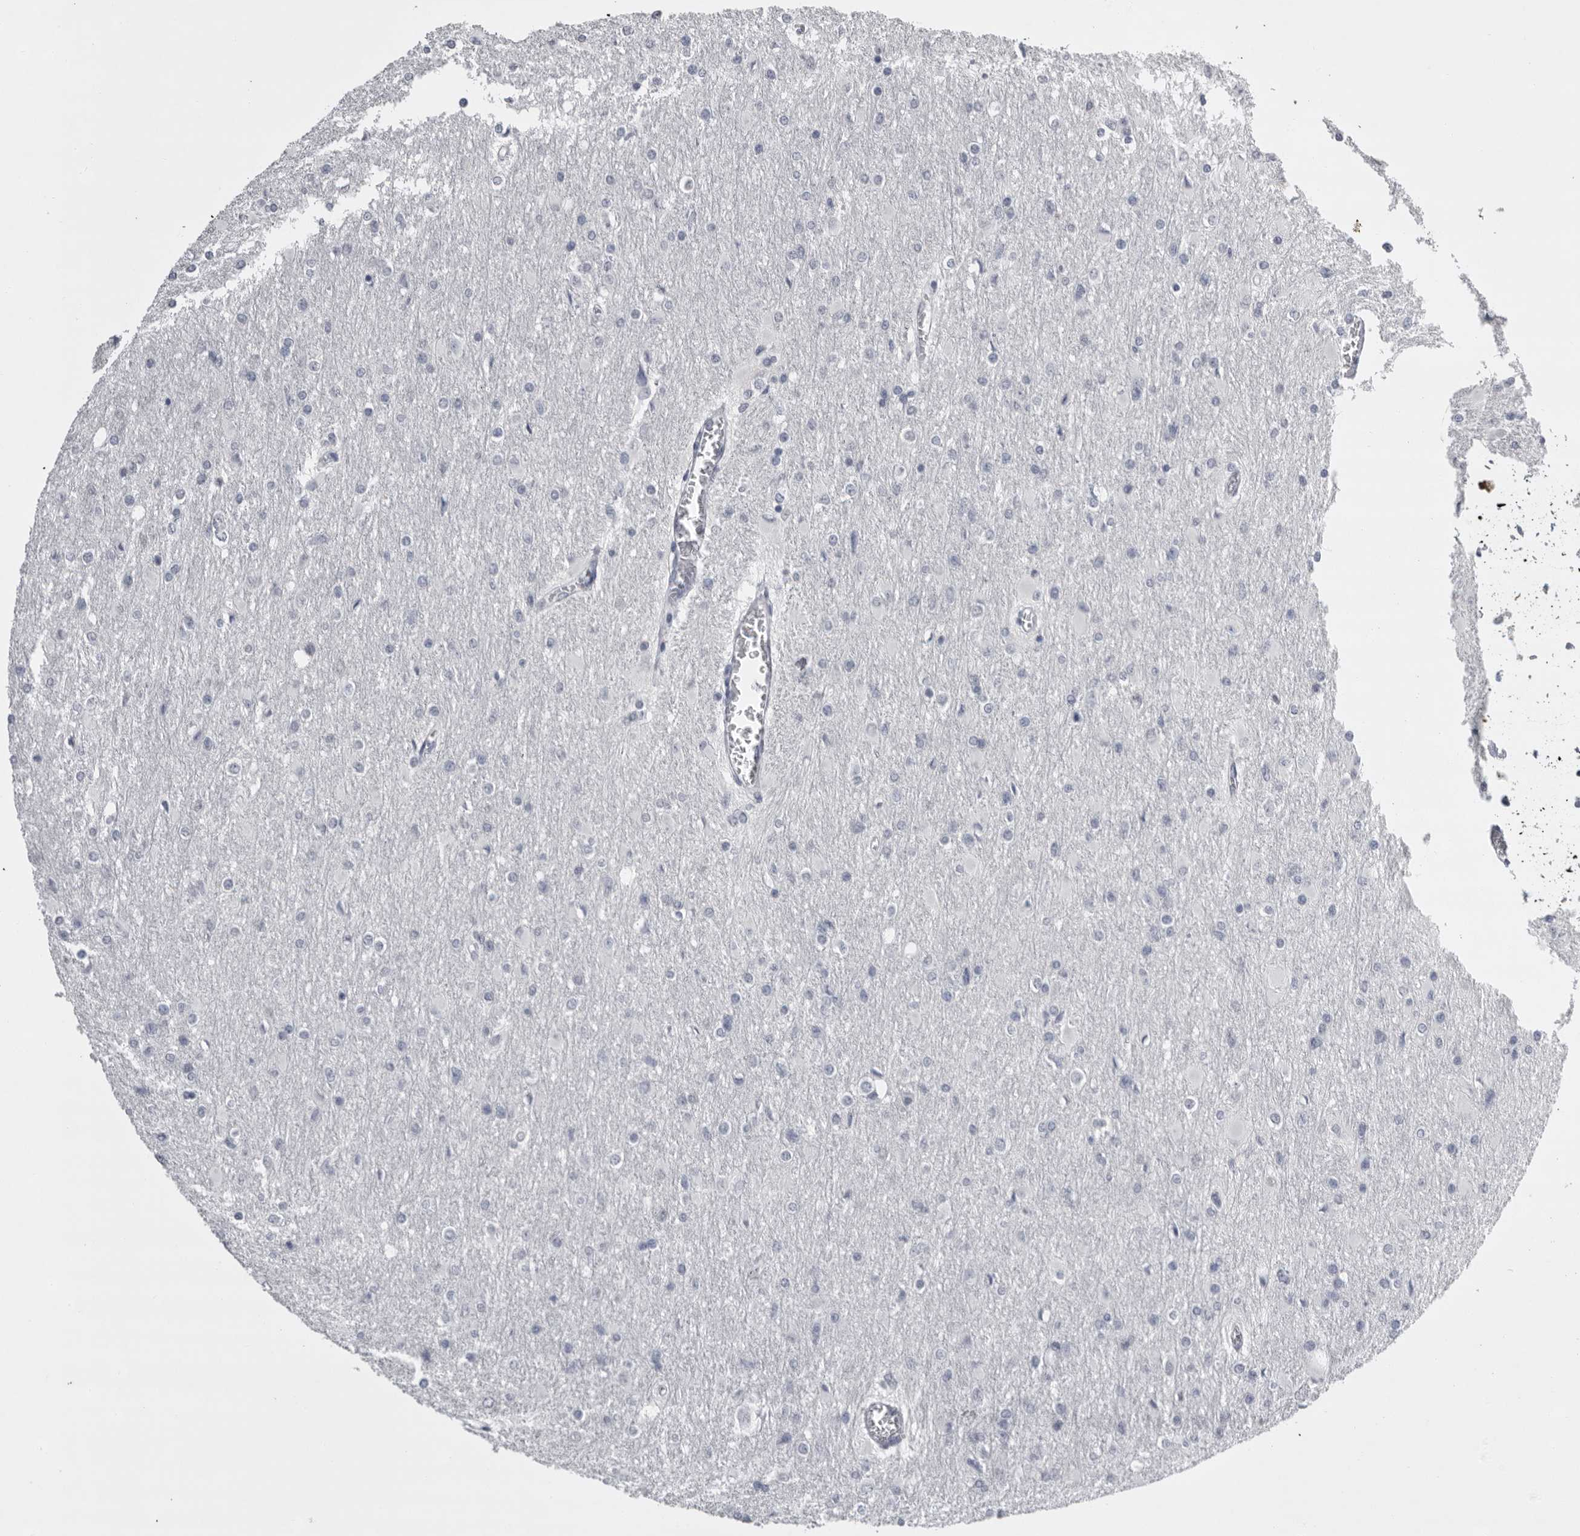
{"staining": {"intensity": "negative", "quantity": "none", "location": "none"}, "tissue": "glioma", "cell_type": "Tumor cells", "image_type": "cancer", "snomed": [{"axis": "morphology", "description": "Glioma, malignant, High grade"}, {"axis": "topography", "description": "Cerebral cortex"}], "caption": "Immunohistochemistry (IHC) histopathology image of neoplastic tissue: glioma stained with DAB reveals no significant protein positivity in tumor cells. (DAB IHC with hematoxylin counter stain).", "gene": "GNLY", "patient": {"sex": "female", "age": 36}}